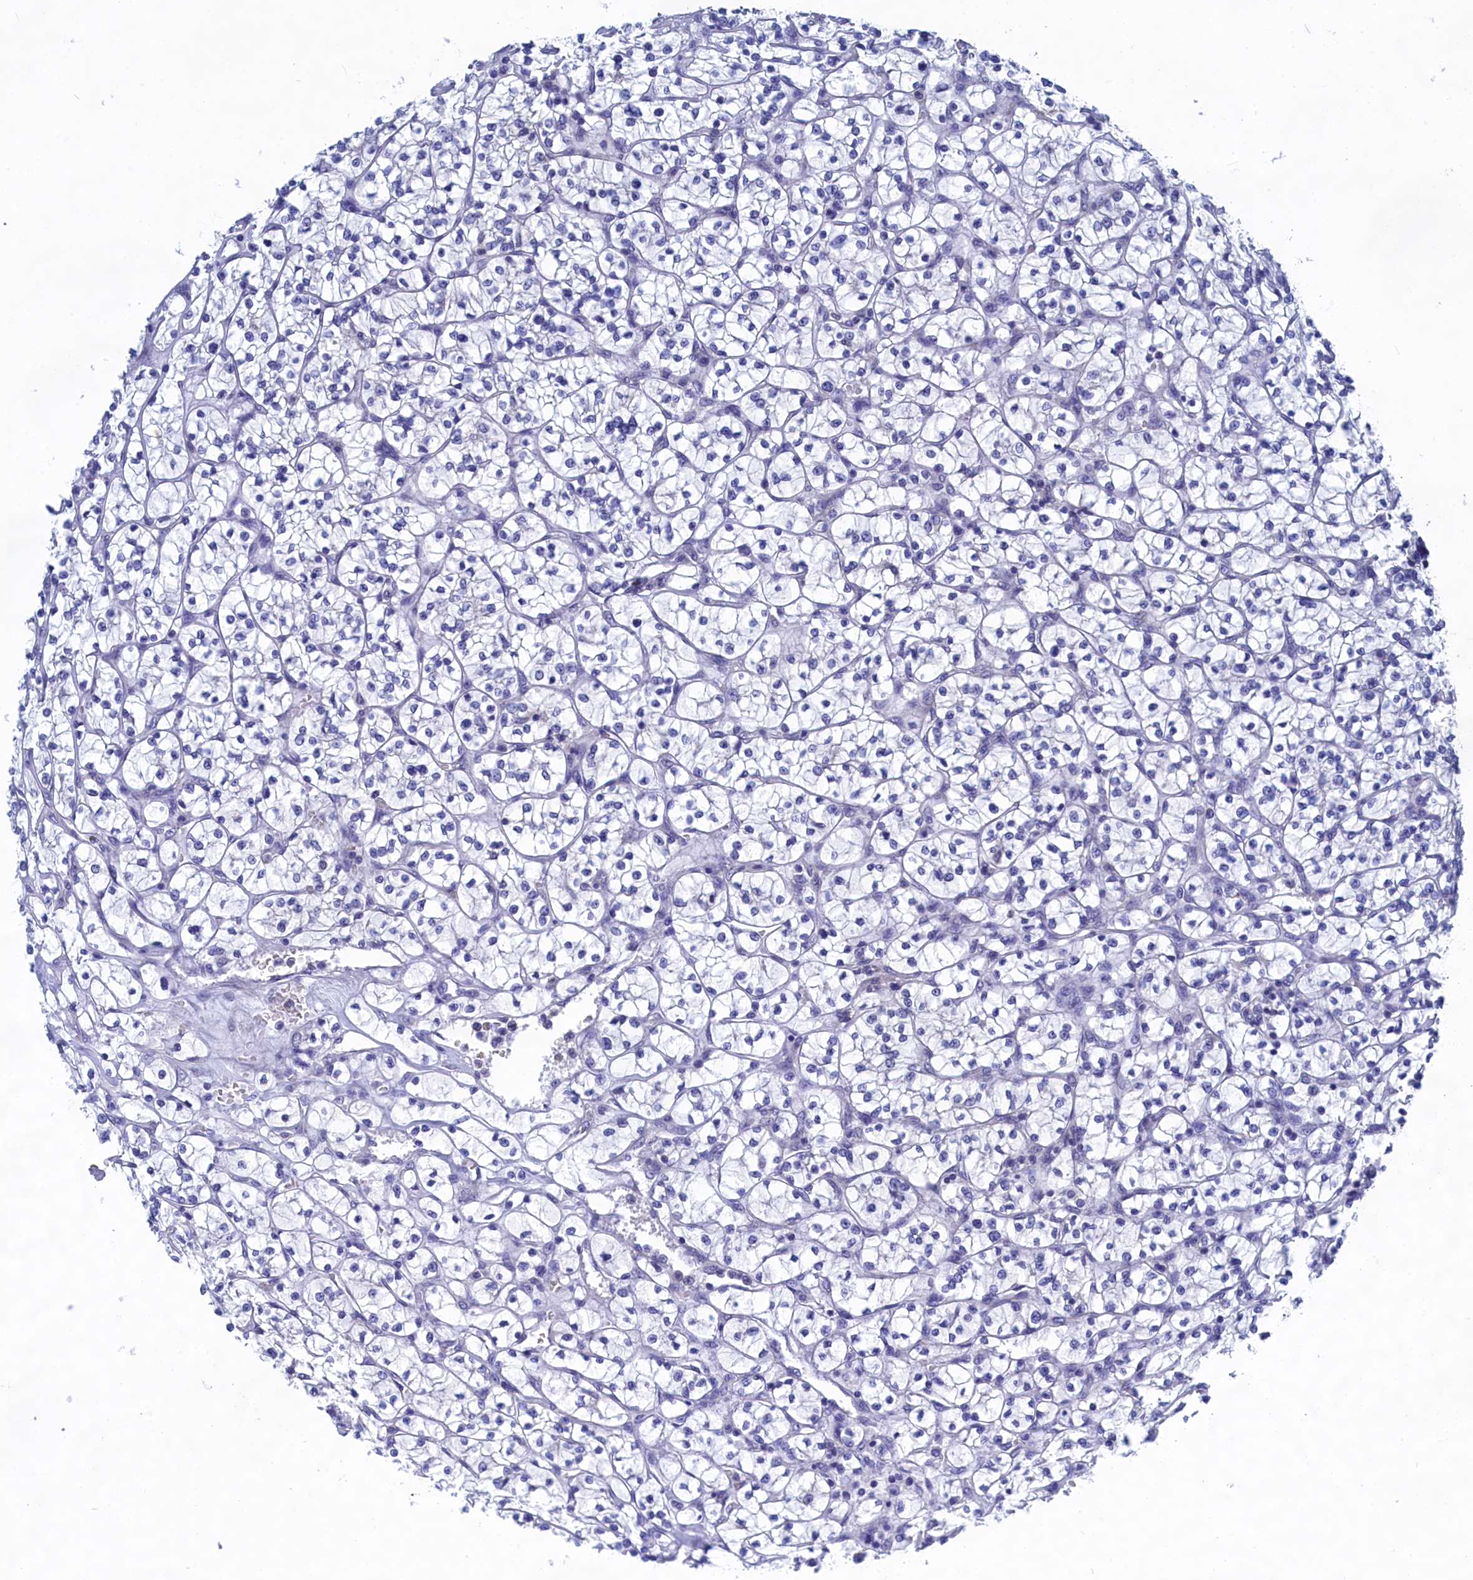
{"staining": {"intensity": "negative", "quantity": "none", "location": "none"}, "tissue": "renal cancer", "cell_type": "Tumor cells", "image_type": "cancer", "snomed": [{"axis": "morphology", "description": "Adenocarcinoma, NOS"}, {"axis": "topography", "description": "Kidney"}], "caption": "Immunohistochemistry (IHC) of human renal cancer (adenocarcinoma) reveals no positivity in tumor cells.", "gene": "PGP", "patient": {"sex": "female", "age": 64}}